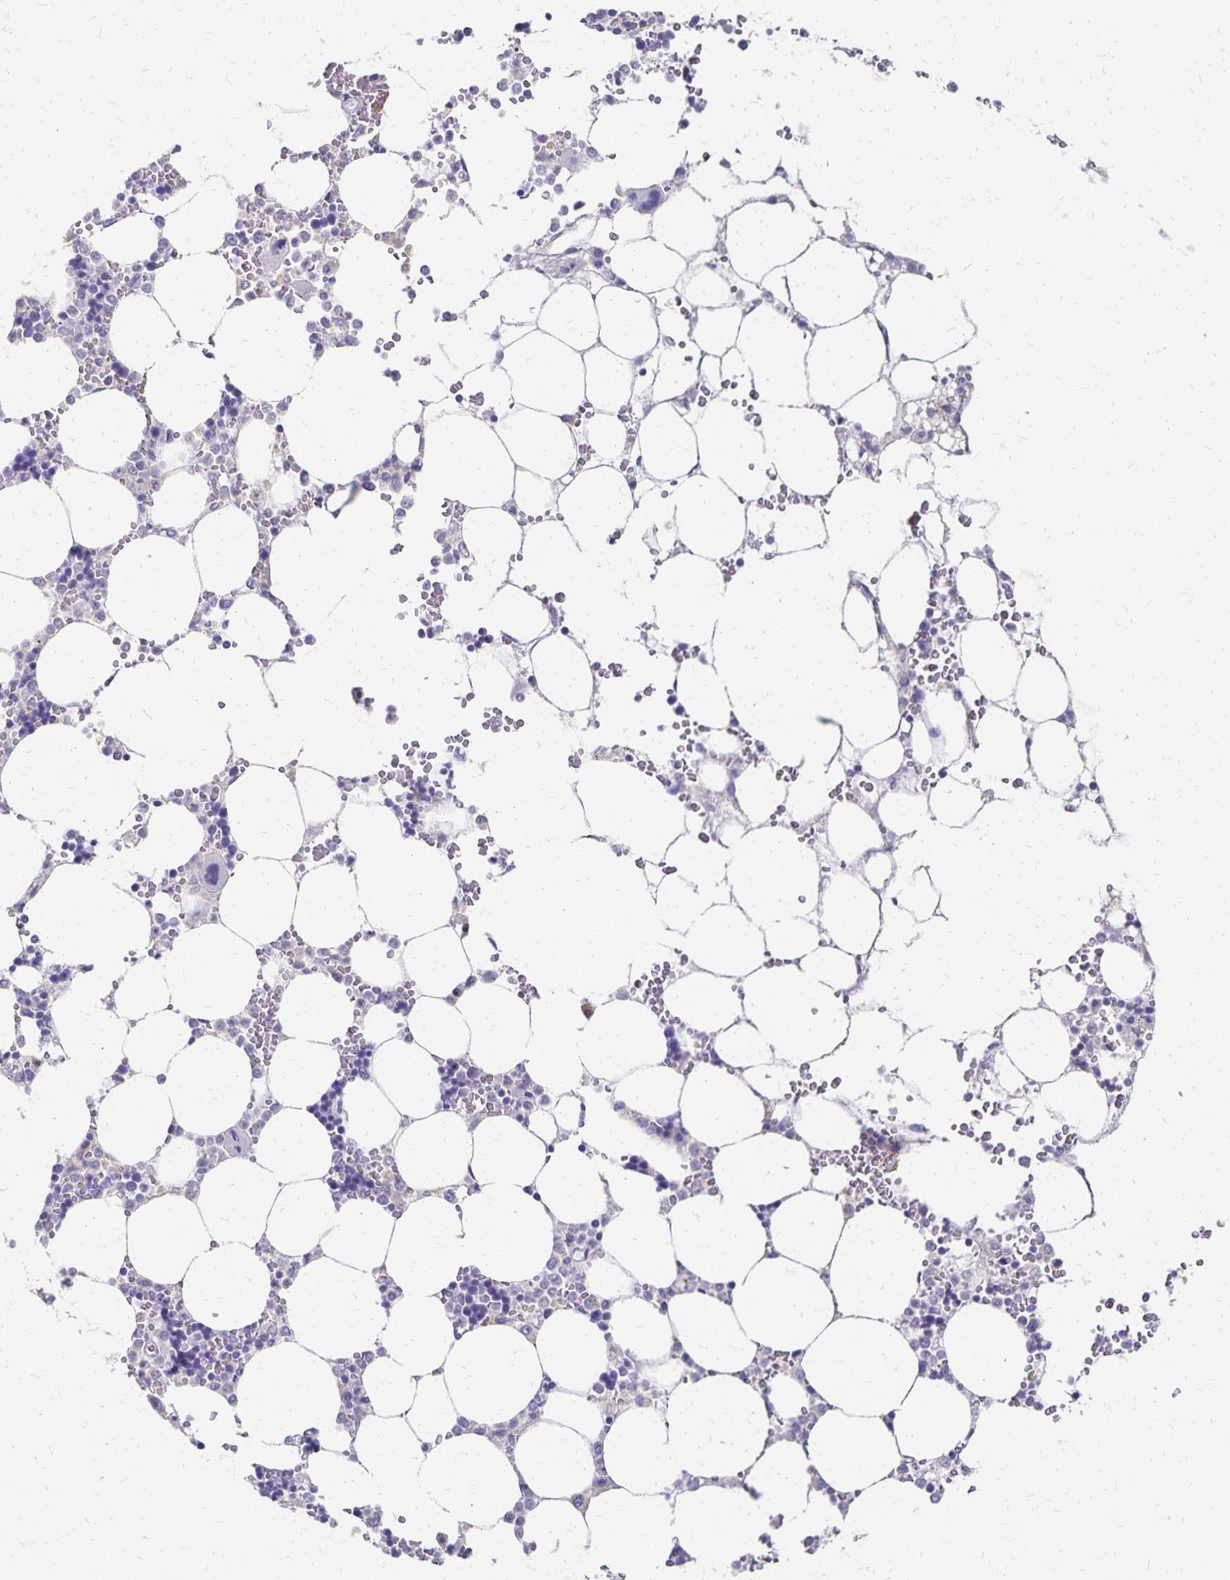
{"staining": {"intensity": "moderate", "quantity": "<25%", "location": "cytoplasmic/membranous"}, "tissue": "bone marrow", "cell_type": "Hematopoietic cells", "image_type": "normal", "snomed": [{"axis": "morphology", "description": "Normal tissue, NOS"}, {"axis": "topography", "description": "Bone marrow"}], "caption": "Approximately <25% of hematopoietic cells in normal human bone marrow show moderate cytoplasmic/membranous protein expression as visualized by brown immunohistochemical staining.", "gene": "DYNLT4", "patient": {"sex": "male", "age": 64}}